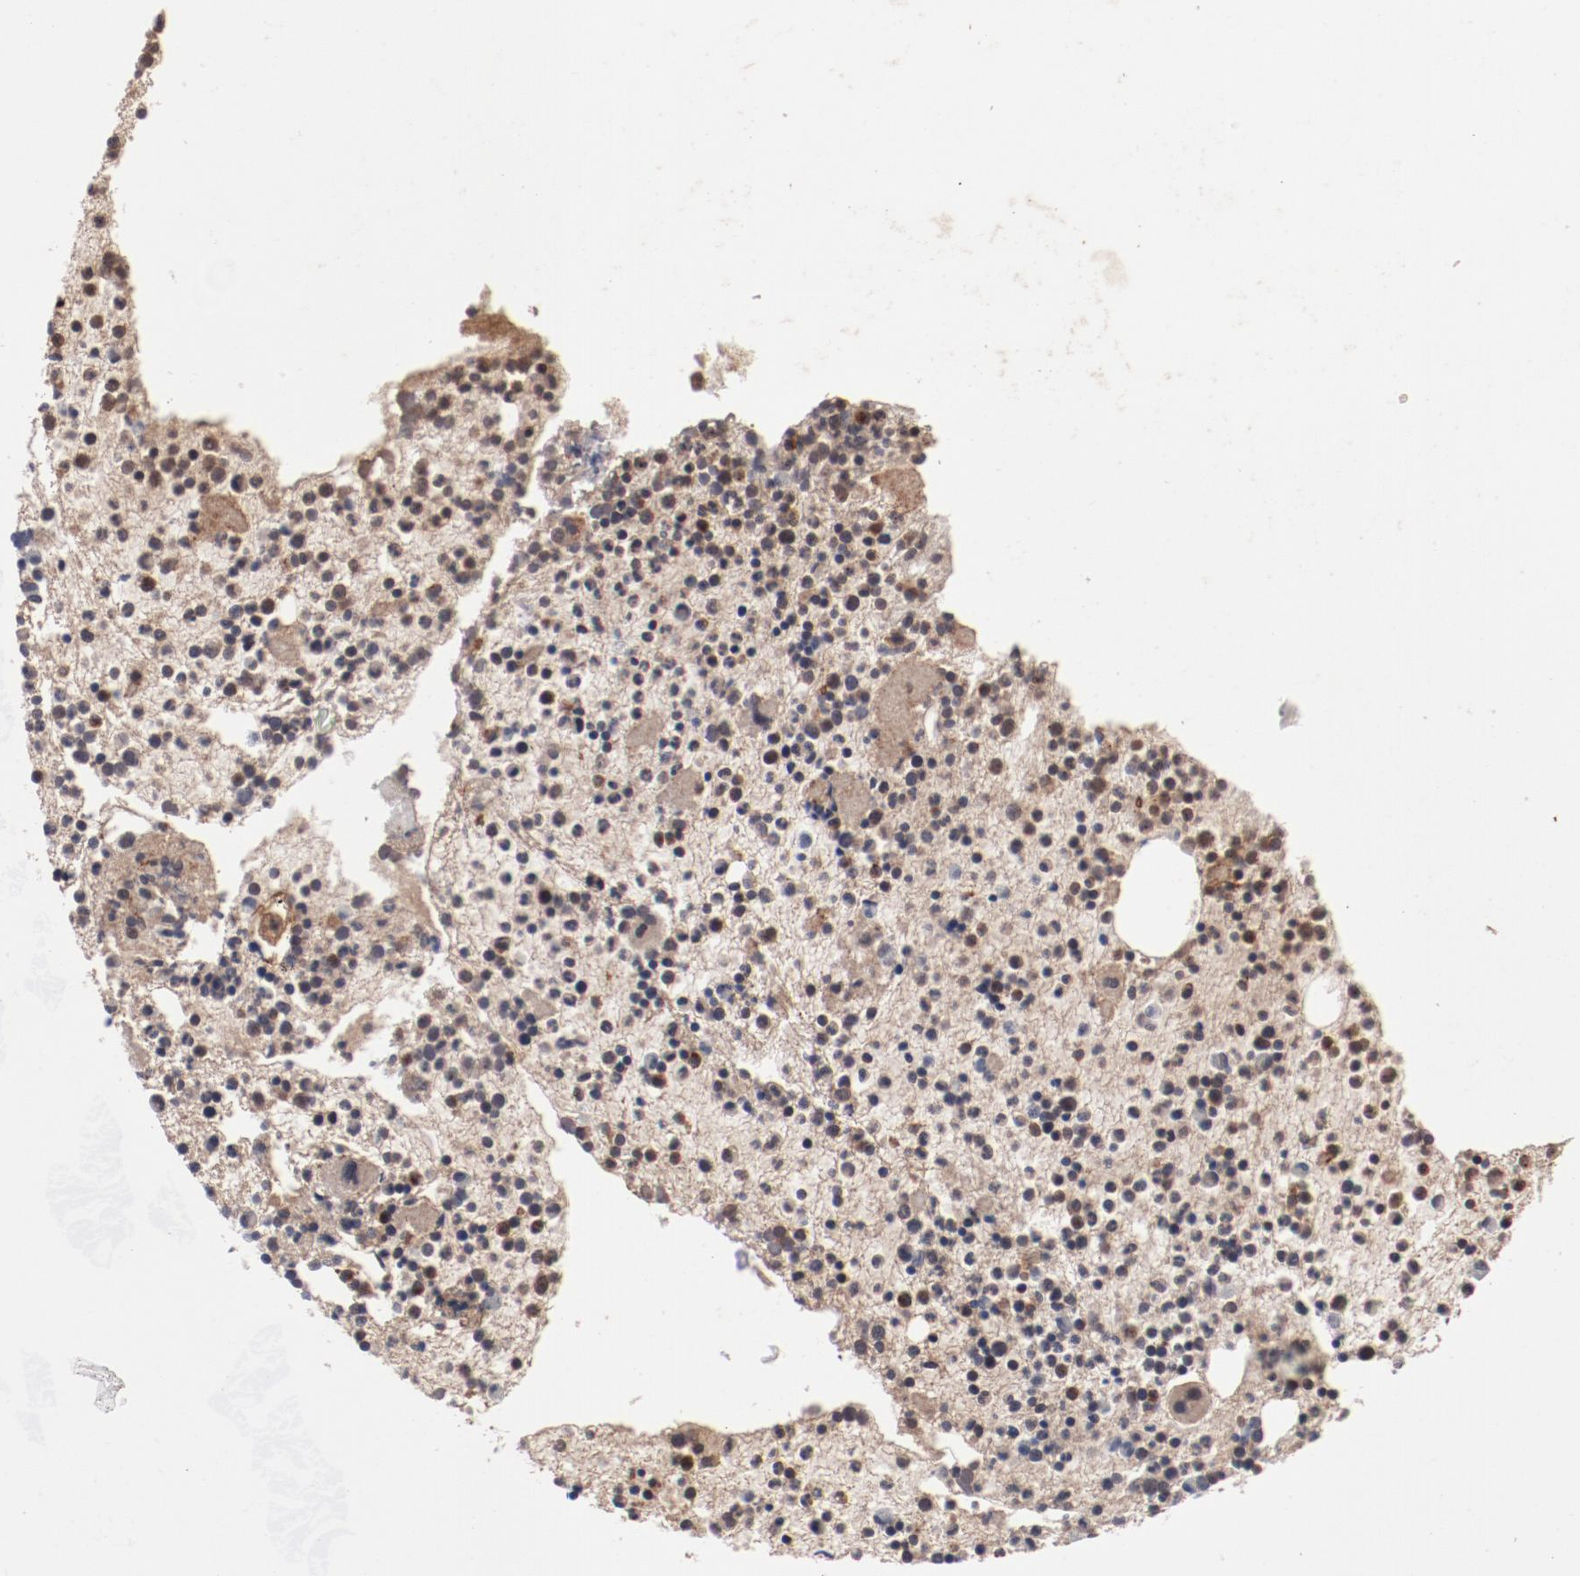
{"staining": {"intensity": "weak", "quantity": "<25%", "location": "cytoplasmic/membranous"}, "tissue": "bone marrow", "cell_type": "Hematopoietic cells", "image_type": "normal", "snomed": [{"axis": "morphology", "description": "Normal tissue, NOS"}, {"axis": "topography", "description": "Bone marrow"}], "caption": "Photomicrograph shows no significant protein staining in hematopoietic cells of benign bone marrow.", "gene": "TENM1", "patient": {"sex": "male", "age": 15}}